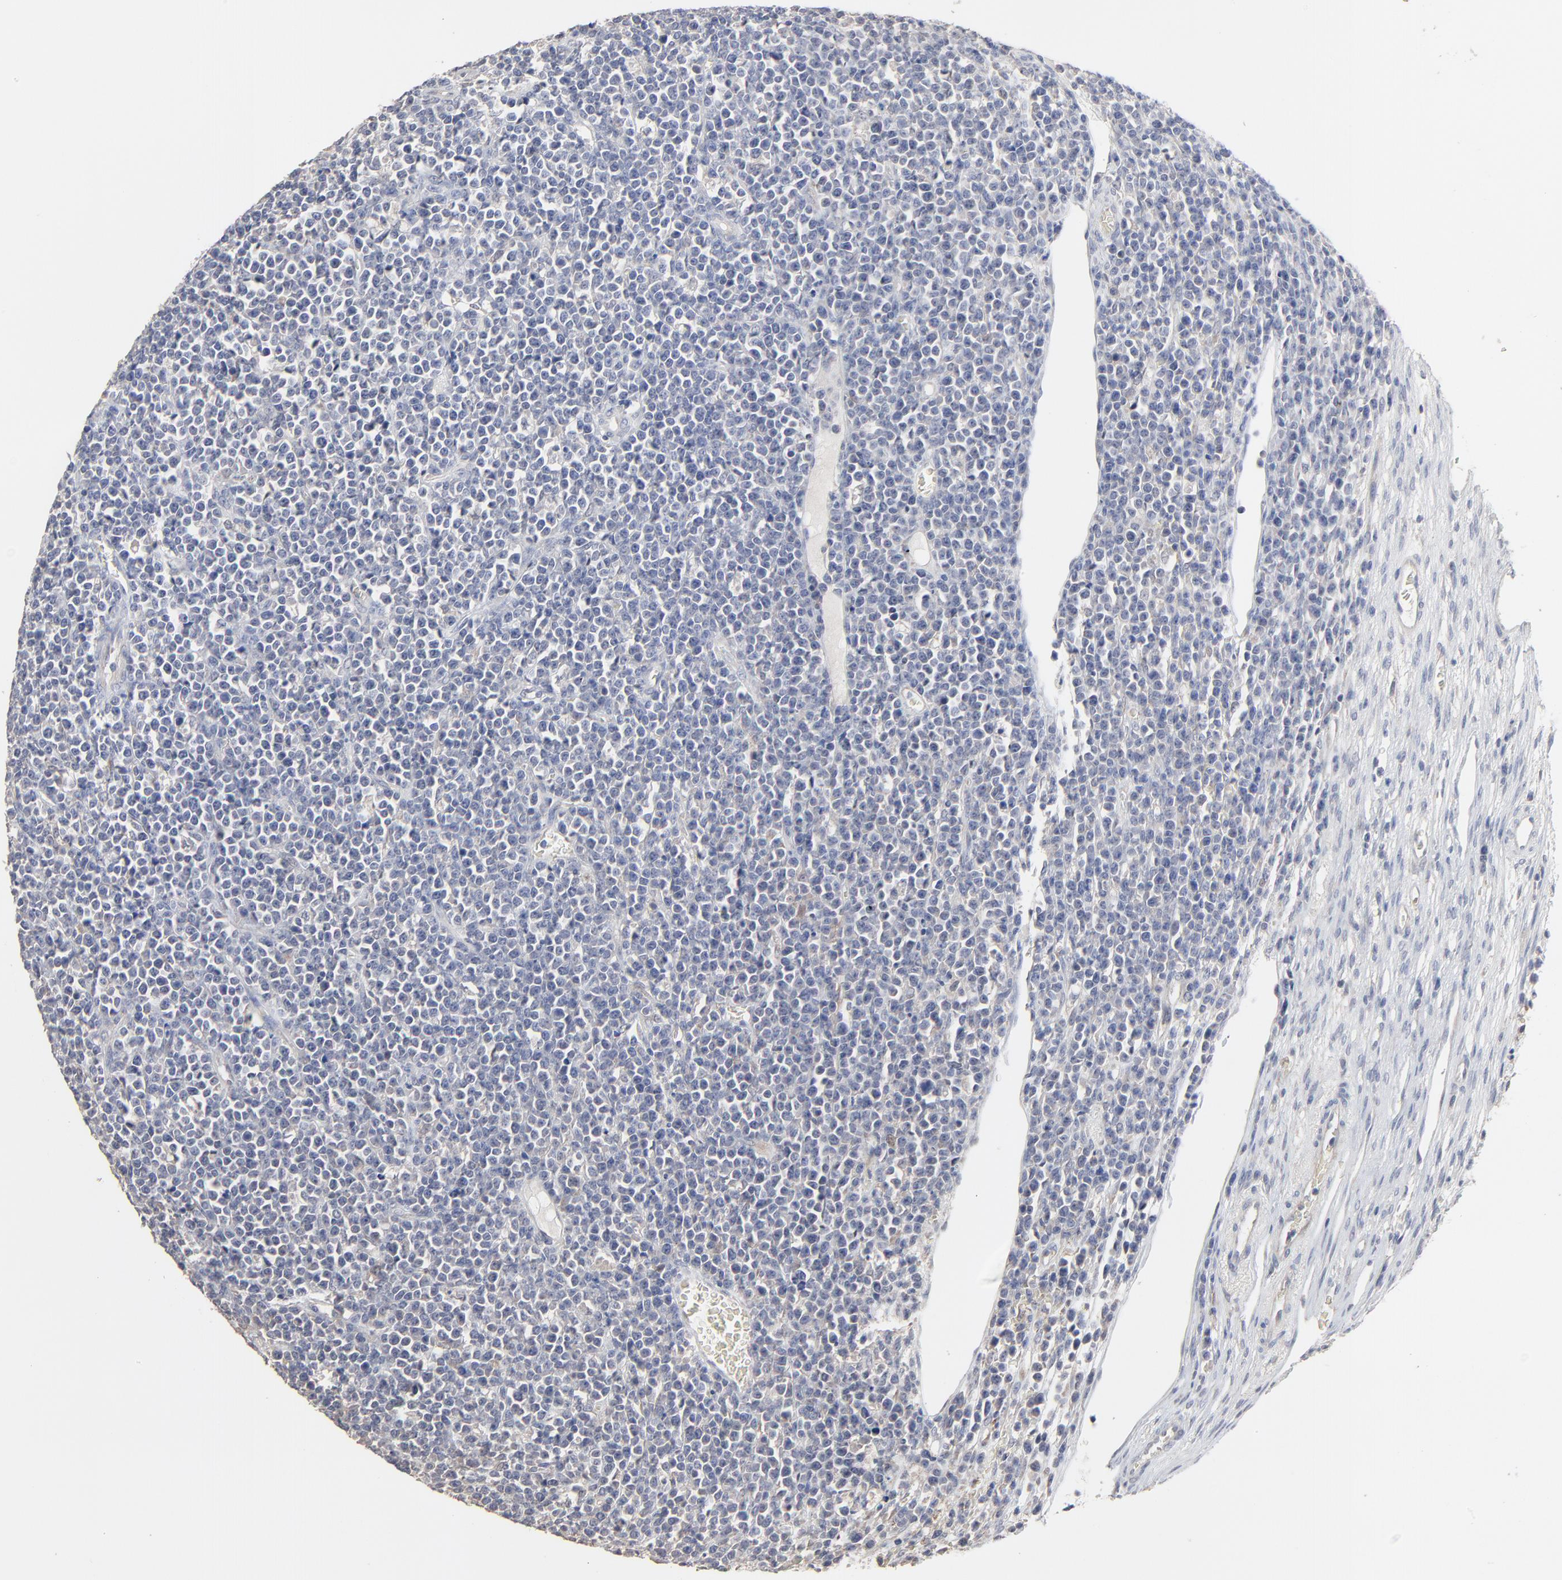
{"staining": {"intensity": "negative", "quantity": "none", "location": "none"}, "tissue": "lymphoma", "cell_type": "Tumor cells", "image_type": "cancer", "snomed": [{"axis": "morphology", "description": "Malignant lymphoma, non-Hodgkin's type, High grade"}, {"axis": "topography", "description": "Ovary"}], "caption": "A high-resolution photomicrograph shows immunohistochemistry staining of malignant lymphoma, non-Hodgkin's type (high-grade), which shows no significant expression in tumor cells. Nuclei are stained in blue.", "gene": "FANCB", "patient": {"sex": "female", "age": 56}}